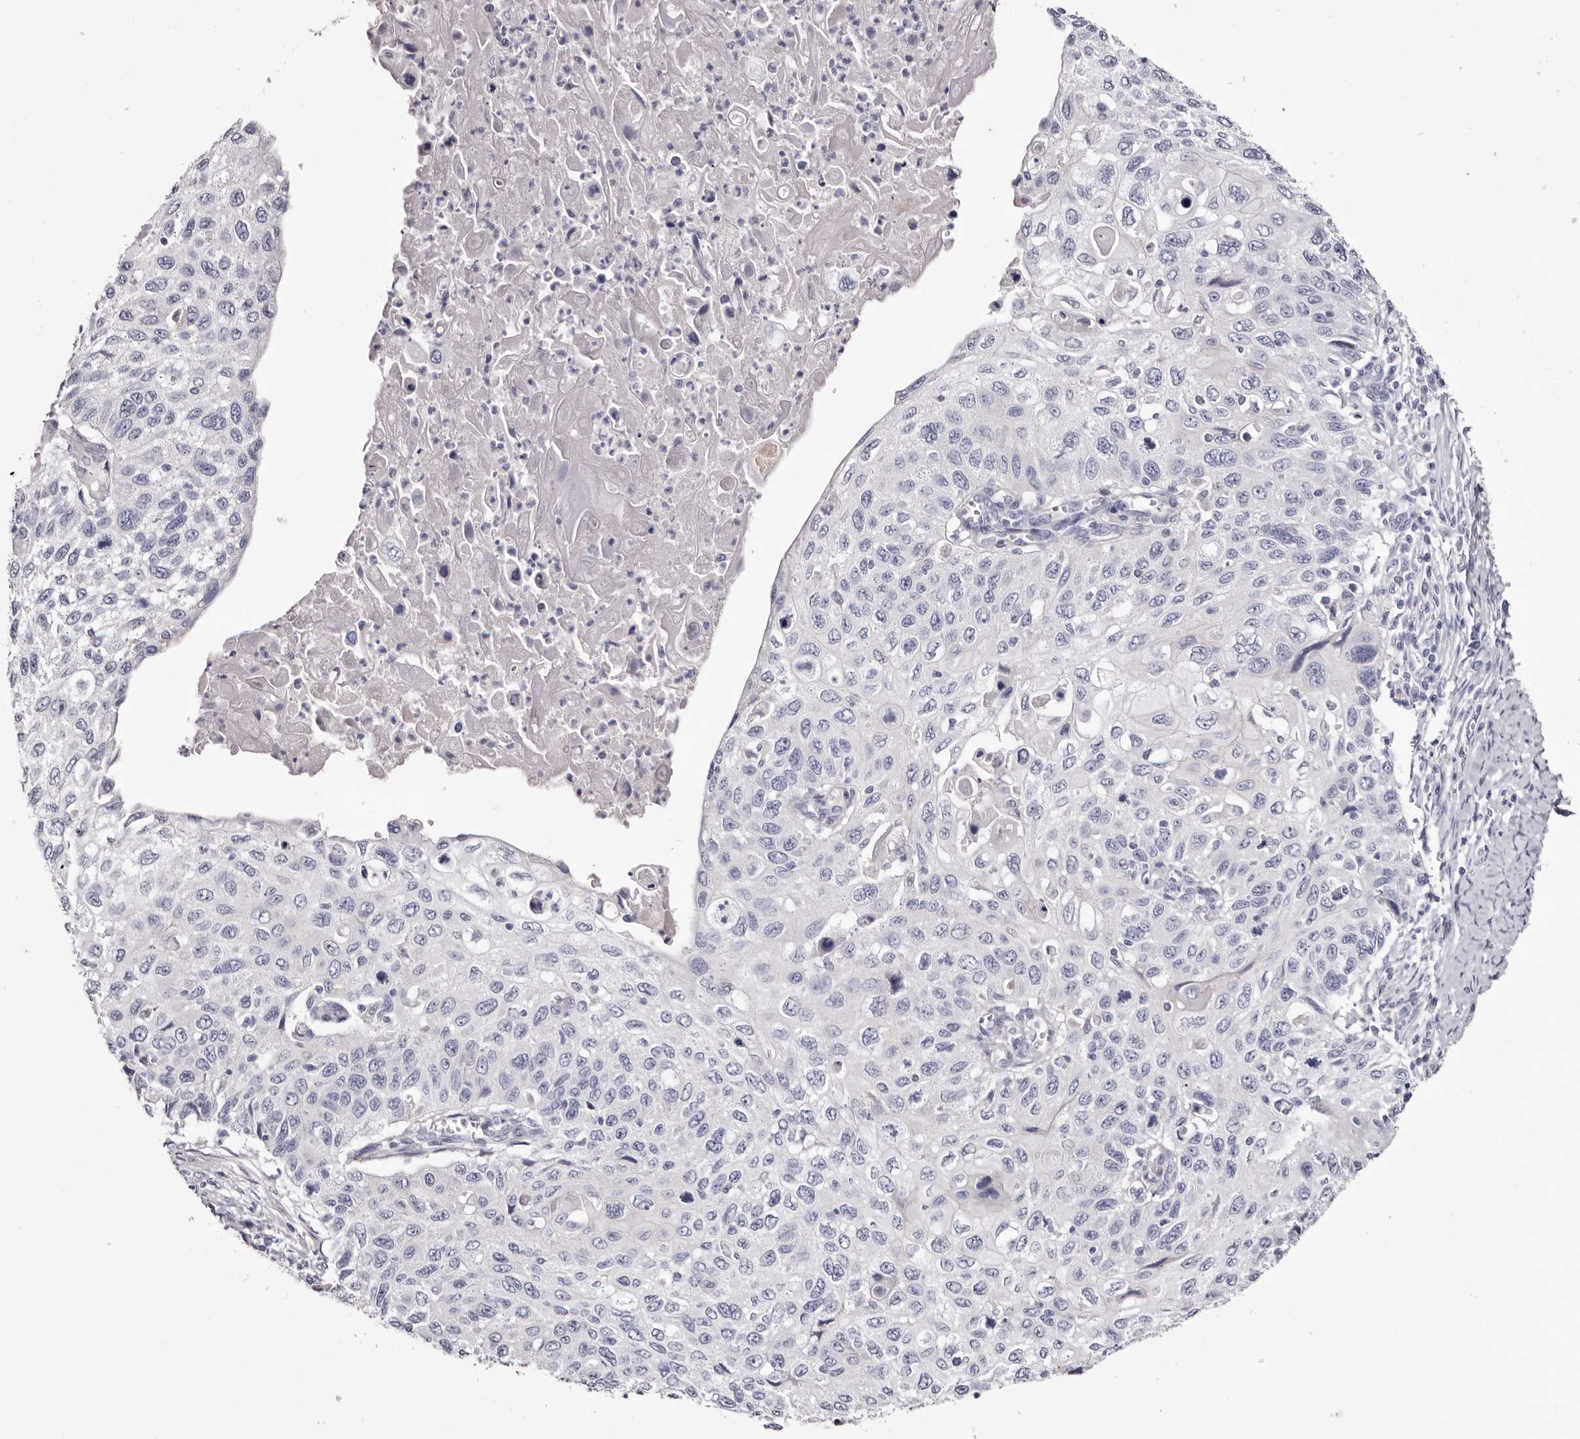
{"staining": {"intensity": "negative", "quantity": "none", "location": "none"}, "tissue": "cervical cancer", "cell_type": "Tumor cells", "image_type": "cancer", "snomed": [{"axis": "morphology", "description": "Squamous cell carcinoma, NOS"}, {"axis": "topography", "description": "Cervix"}], "caption": "Immunohistochemical staining of human cervical cancer exhibits no significant positivity in tumor cells.", "gene": "CA6", "patient": {"sex": "female", "age": 70}}